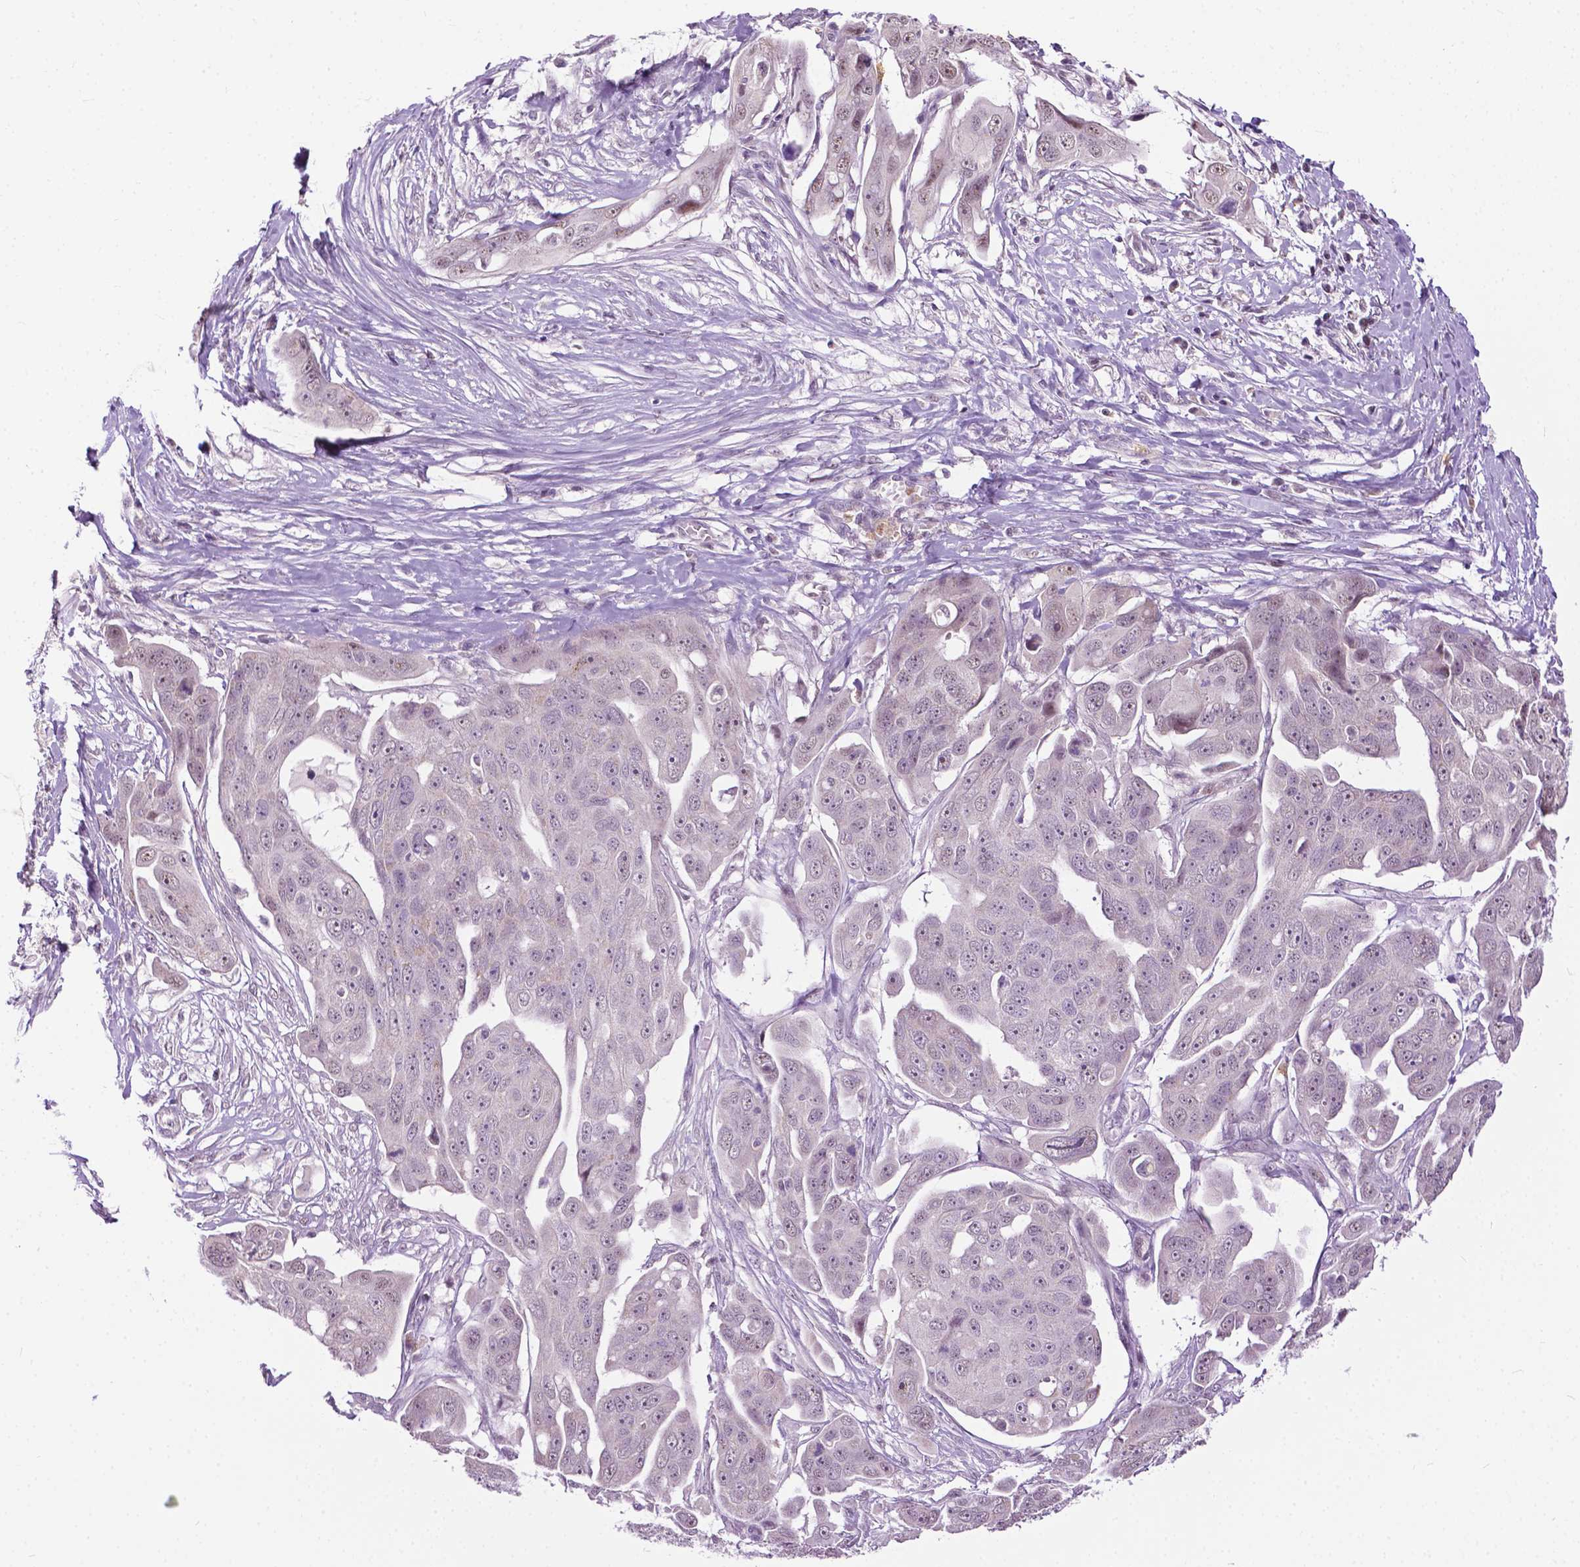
{"staining": {"intensity": "weak", "quantity": "<25%", "location": "nuclear"}, "tissue": "ovarian cancer", "cell_type": "Tumor cells", "image_type": "cancer", "snomed": [{"axis": "morphology", "description": "Carcinoma, endometroid"}, {"axis": "topography", "description": "Ovary"}], "caption": "Immunohistochemistry of human ovarian endometroid carcinoma shows no expression in tumor cells.", "gene": "TTC9B", "patient": {"sex": "female", "age": 70}}